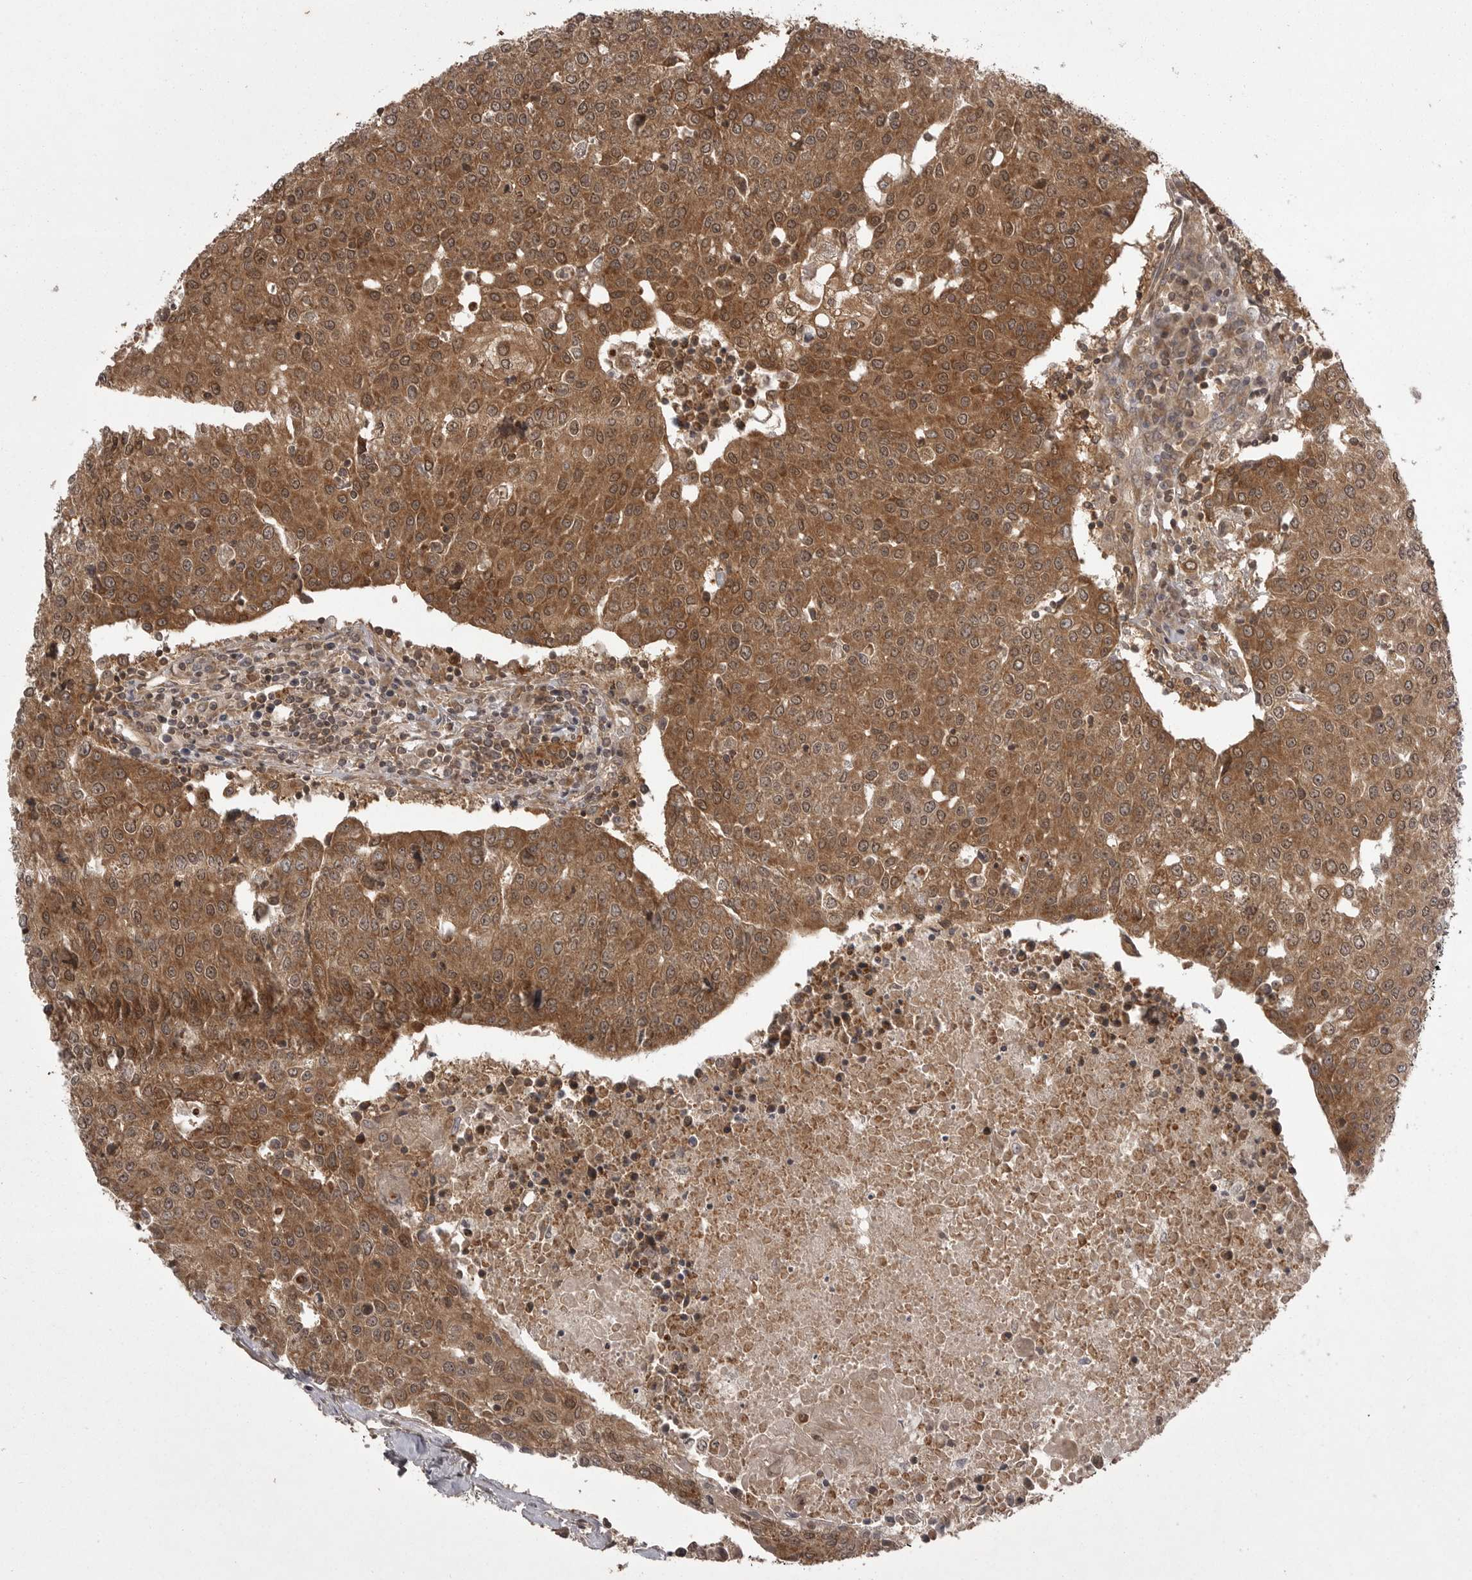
{"staining": {"intensity": "moderate", "quantity": ">75%", "location": "cytoplasmic/membranous"}, "tissue": "urothelial cancer", "cell_type": "Tumor cells", "image_type": "cancer", "snomed": [{"axis": "morphology", "description": "Urothelial carcinoma, High grade"}, {"axis": "topography", "description": "Urinary bladder"}], "caption": "Protein staining demonstrates moderate cytoplasmic/membranous expression in approximately >75% of tumor cells in urothelial cancer. The staining was performed using DAB (3,3'-diaminobenzidine), with brown indicating positive protein expression. Nuclei are stained blue with hematoxylin.", "gene": "STK24", "patient": {"sex": "female", "age": 85}}